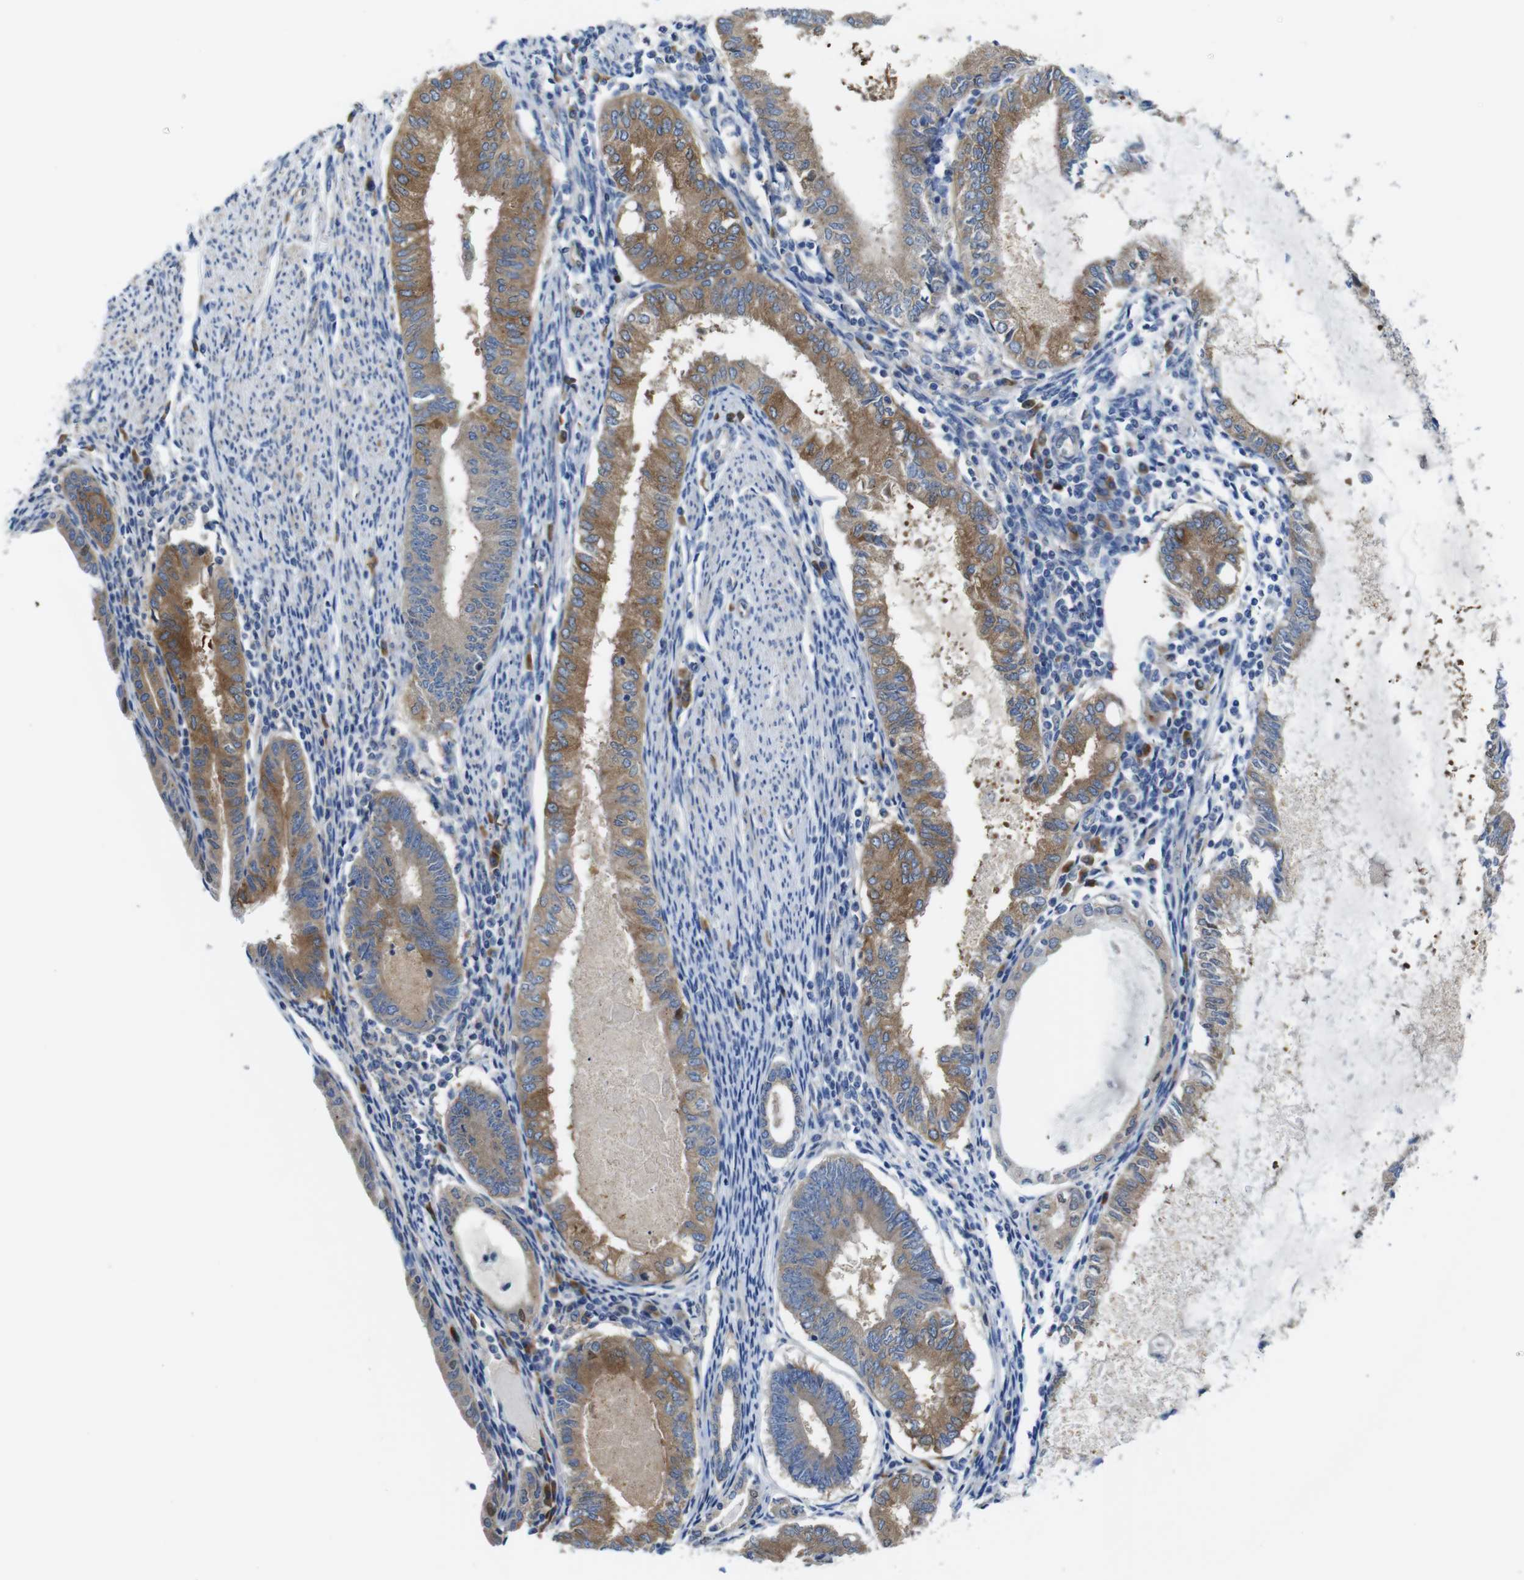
{"staining": {"intensity": "moderate", "quantity": ">75%", "location": "cytoplasmic/membranous"}, "tissue": "endometrial cancer", "cell_type": "Tumor cells", "image_type": "cancer", "snomed": [{"axis": "morphology", "description": "Adenocarcinoma, NOS"}, {"axis": "topography", "description": "Endometrium"}], "caption": "A brown stain shows moderate cytoplasmic/membranous staining of a protein in endometrial adenocarcinoma tumor cells.", "gene": "DDRGK1", "patient": {"sex": "female", "age": 86}}